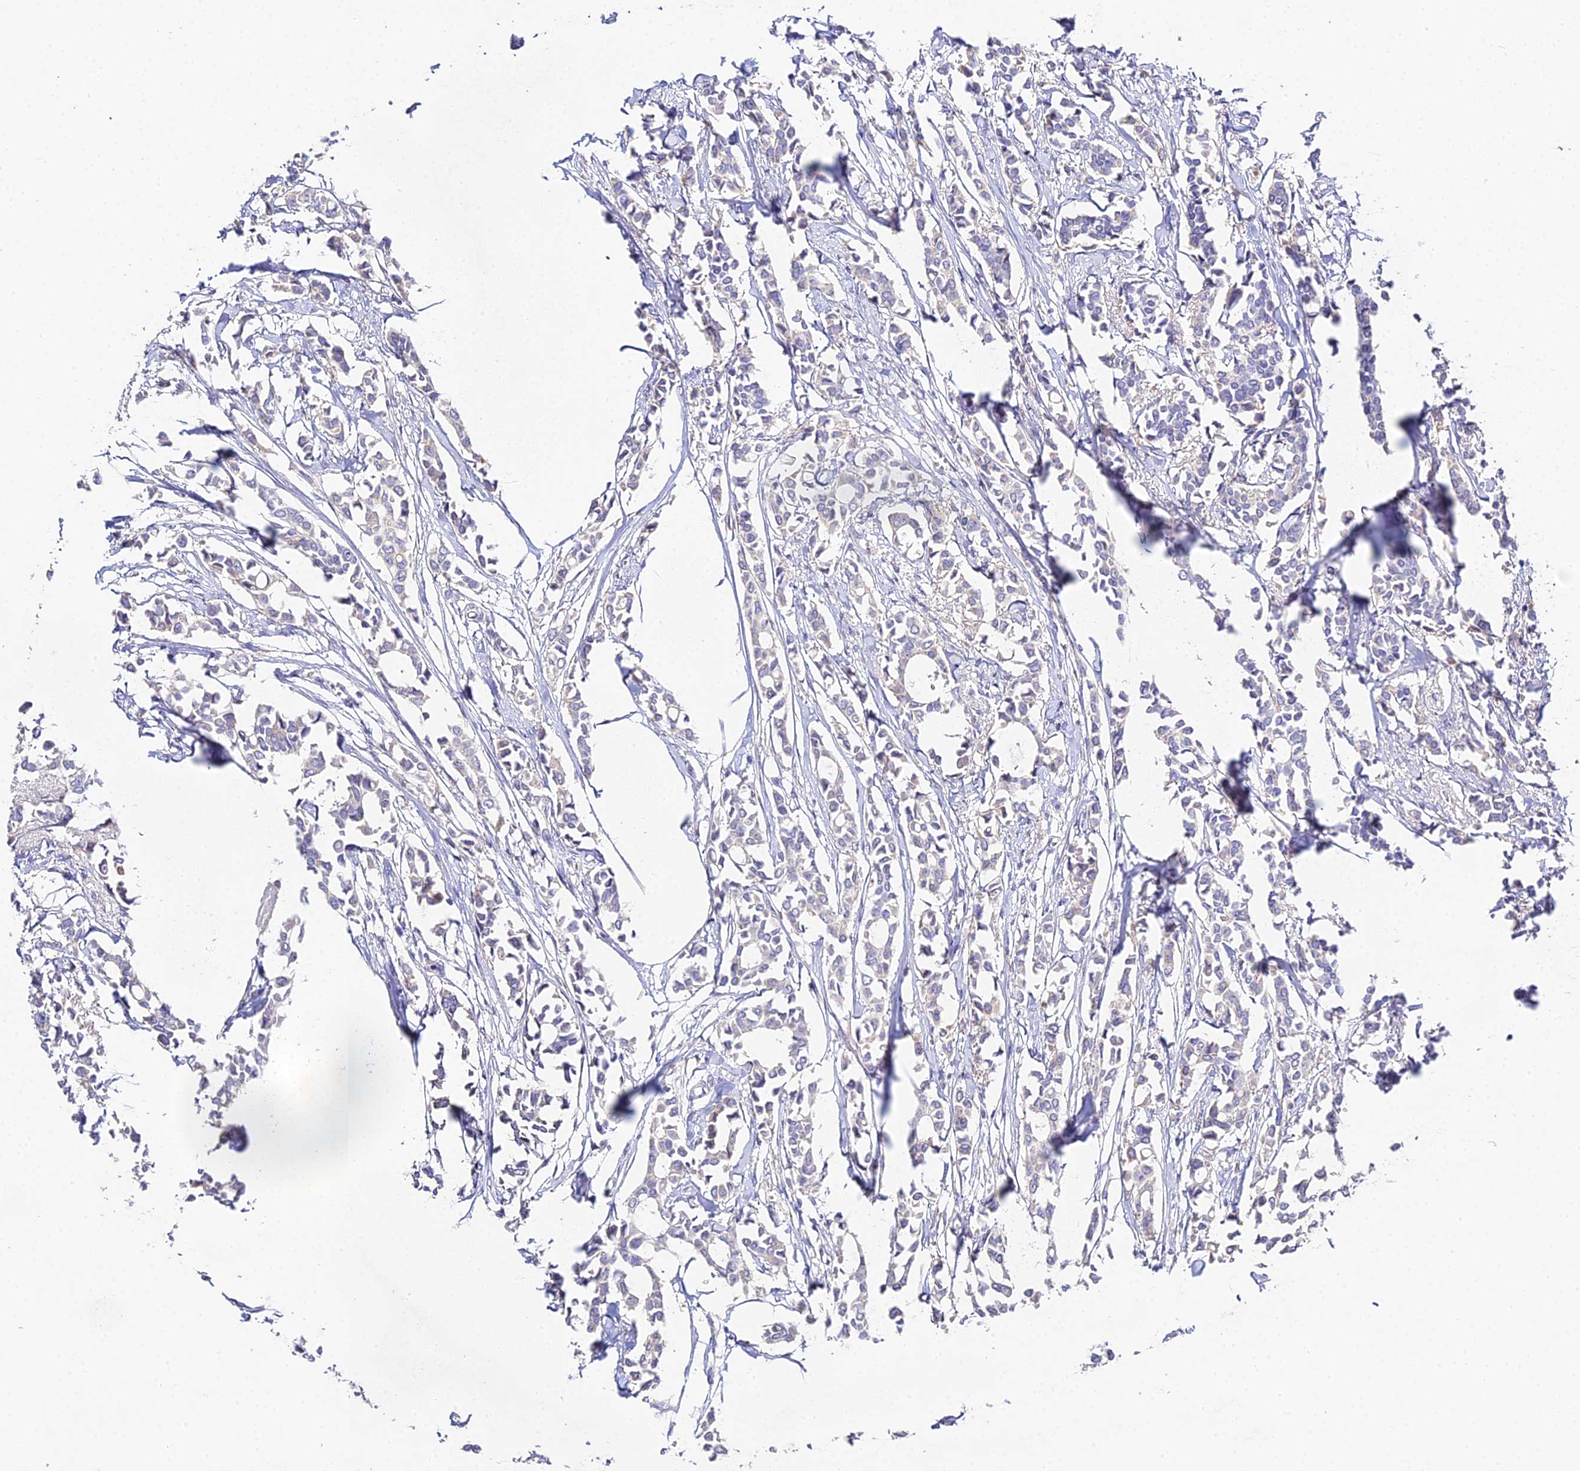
{"staining": {"intensity": "negative", "quantity": "none", "location": "none"}, "tissue": "breast cancer", "cell_type": "Tumor cells", "image_type": "cancer", "snomed": [{"axis": "morphology", "description": "Duct carcinoma"}, {"axis": "topography", "description": "Breast"}], "caption": "Breast cancer (intraductal carcinoma) was stained to show a protein in brown. There is no significant staining in tumor cells.", "gene": "PPP2R2C", "patient": {"sex": "female", "age": 41}}